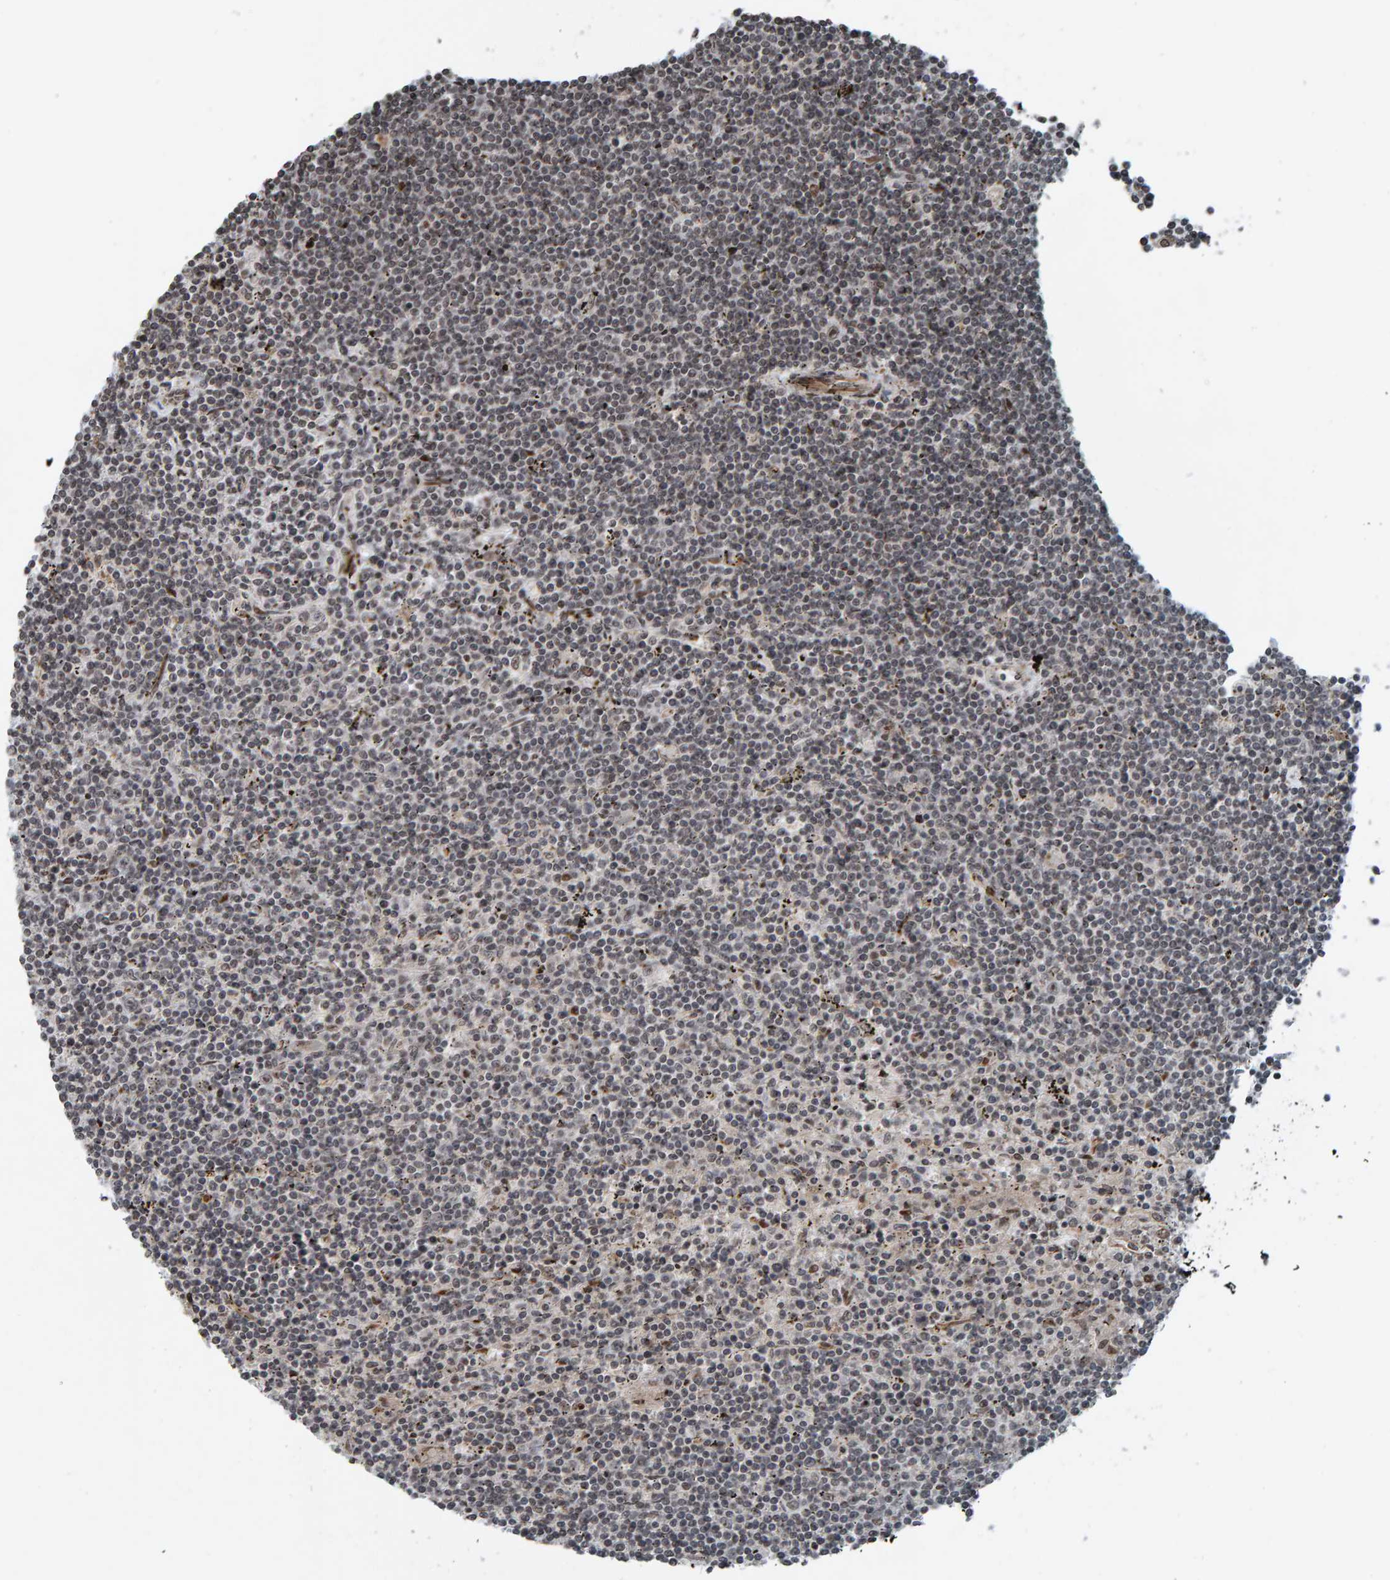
{"staining": {"intensity": "weak", "quantity": "<25%", "location": "nuclear"}, "tissue": "lymphoma", "cell_type": "Tumor cells", "image_type": "cancer", "snomed": [{"axis": "morphology", "description": "Malignant lymphoma, non-Hodgkin's type, Low grade"}, {"axis": "topography", "description": "Spleen"}], "caption": "Immunohistochemistry (IHC) of low-grade malignant lymphoma, non-Hodgkin's type demonstrates no expression in tumor cells.", "gene": "ZNF366", "patient": {"sex": "male", "age": 76}}